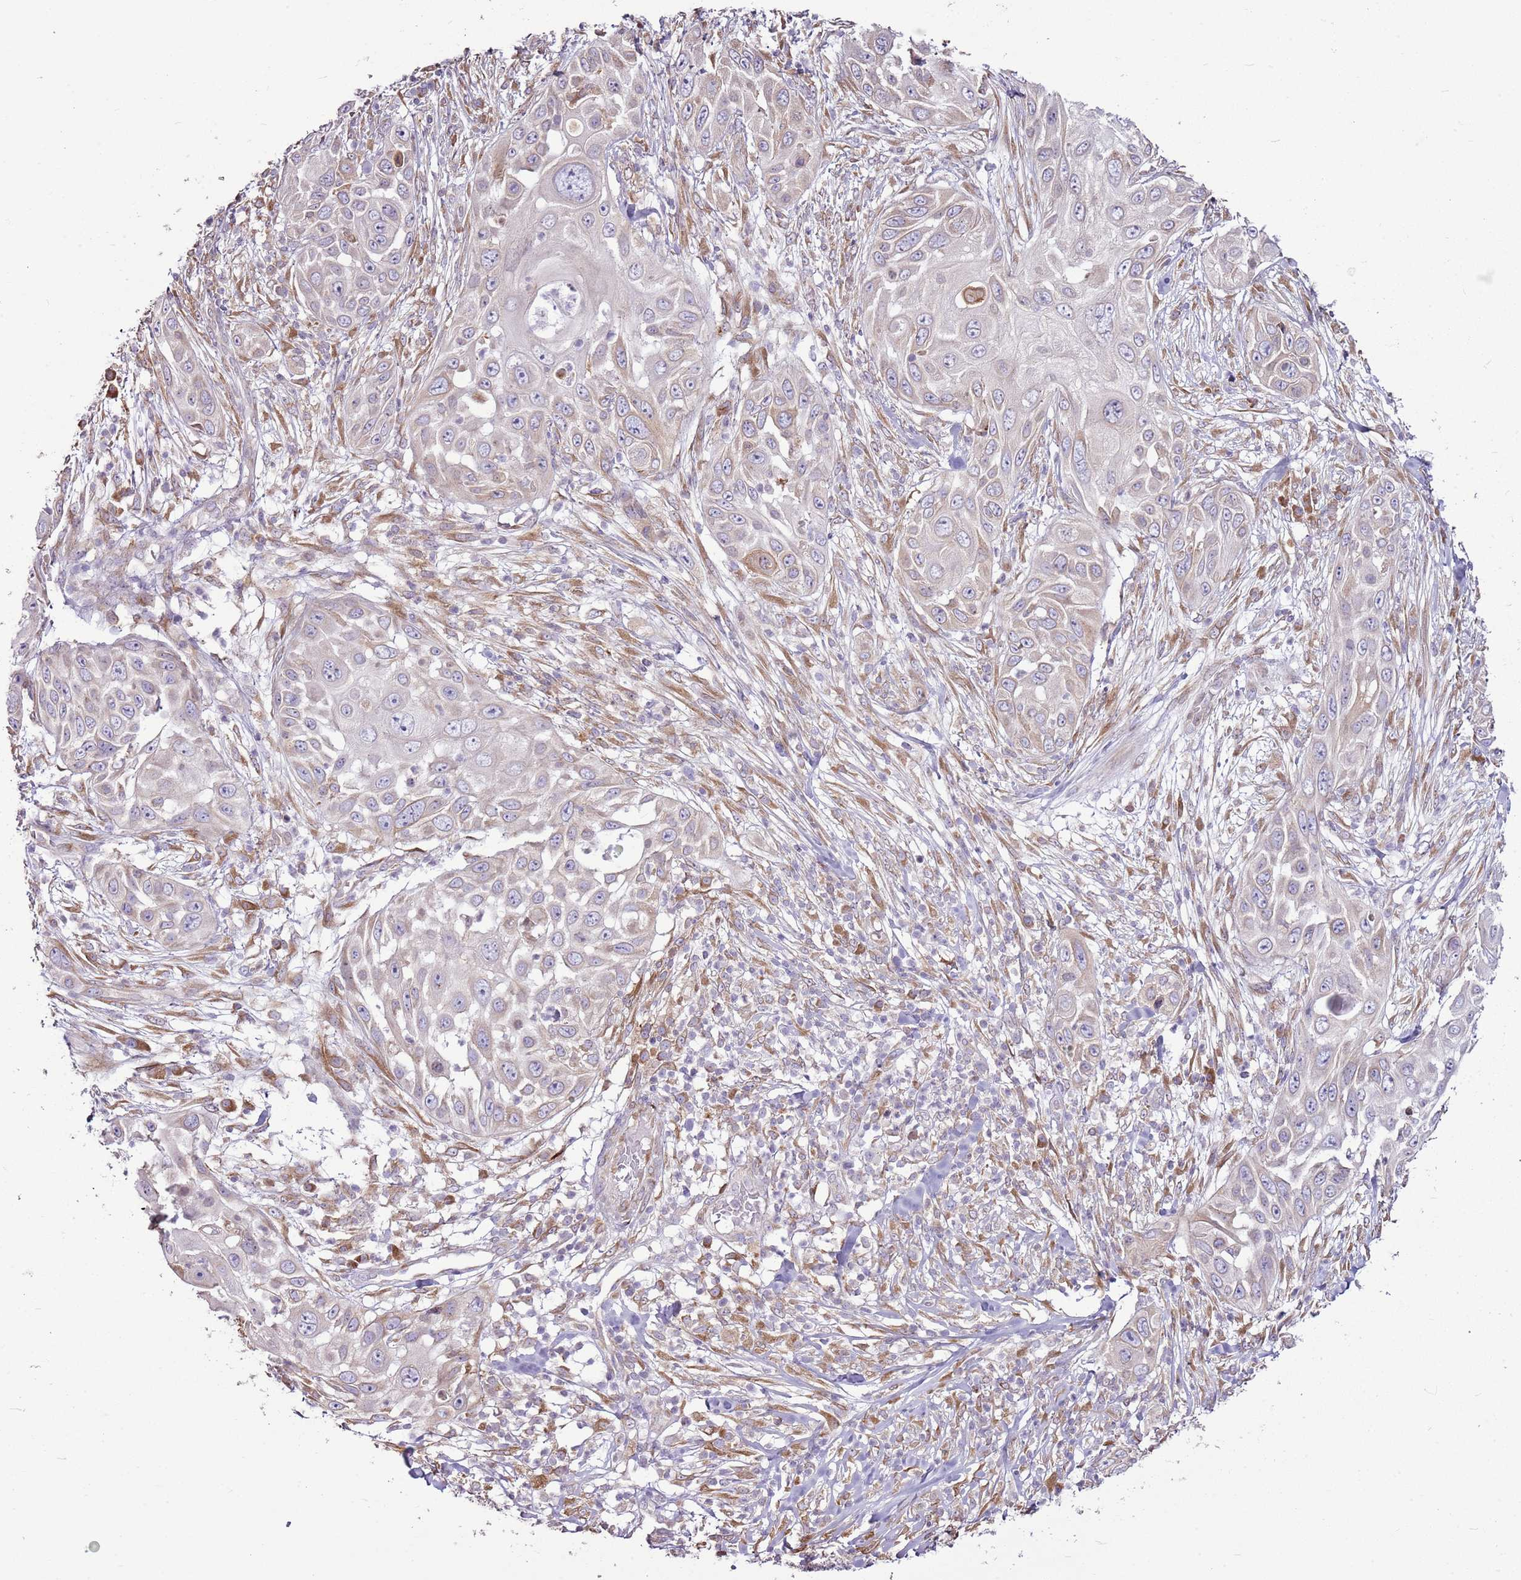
{"staining": {"intensity": "weak", "quantity": "<25%", "location": "cytoplasmic/membranous"}, "tissue": "skin cancer", "cell_type": "Tumor cells", "image_type": "cancer", "snomed": [{"axis": "morphology", "description": "Squamous cell carcinoma, NOS"}, {"axis": "topography", "description": "Skin"}], "caption": "The immunohistochemistry photomicrograph has no significant expression in tumor cells of squamous cell carcinoma (skin) tissue.", "gene": "TMED10", "patient": {"sex": "female", "age": 44}}